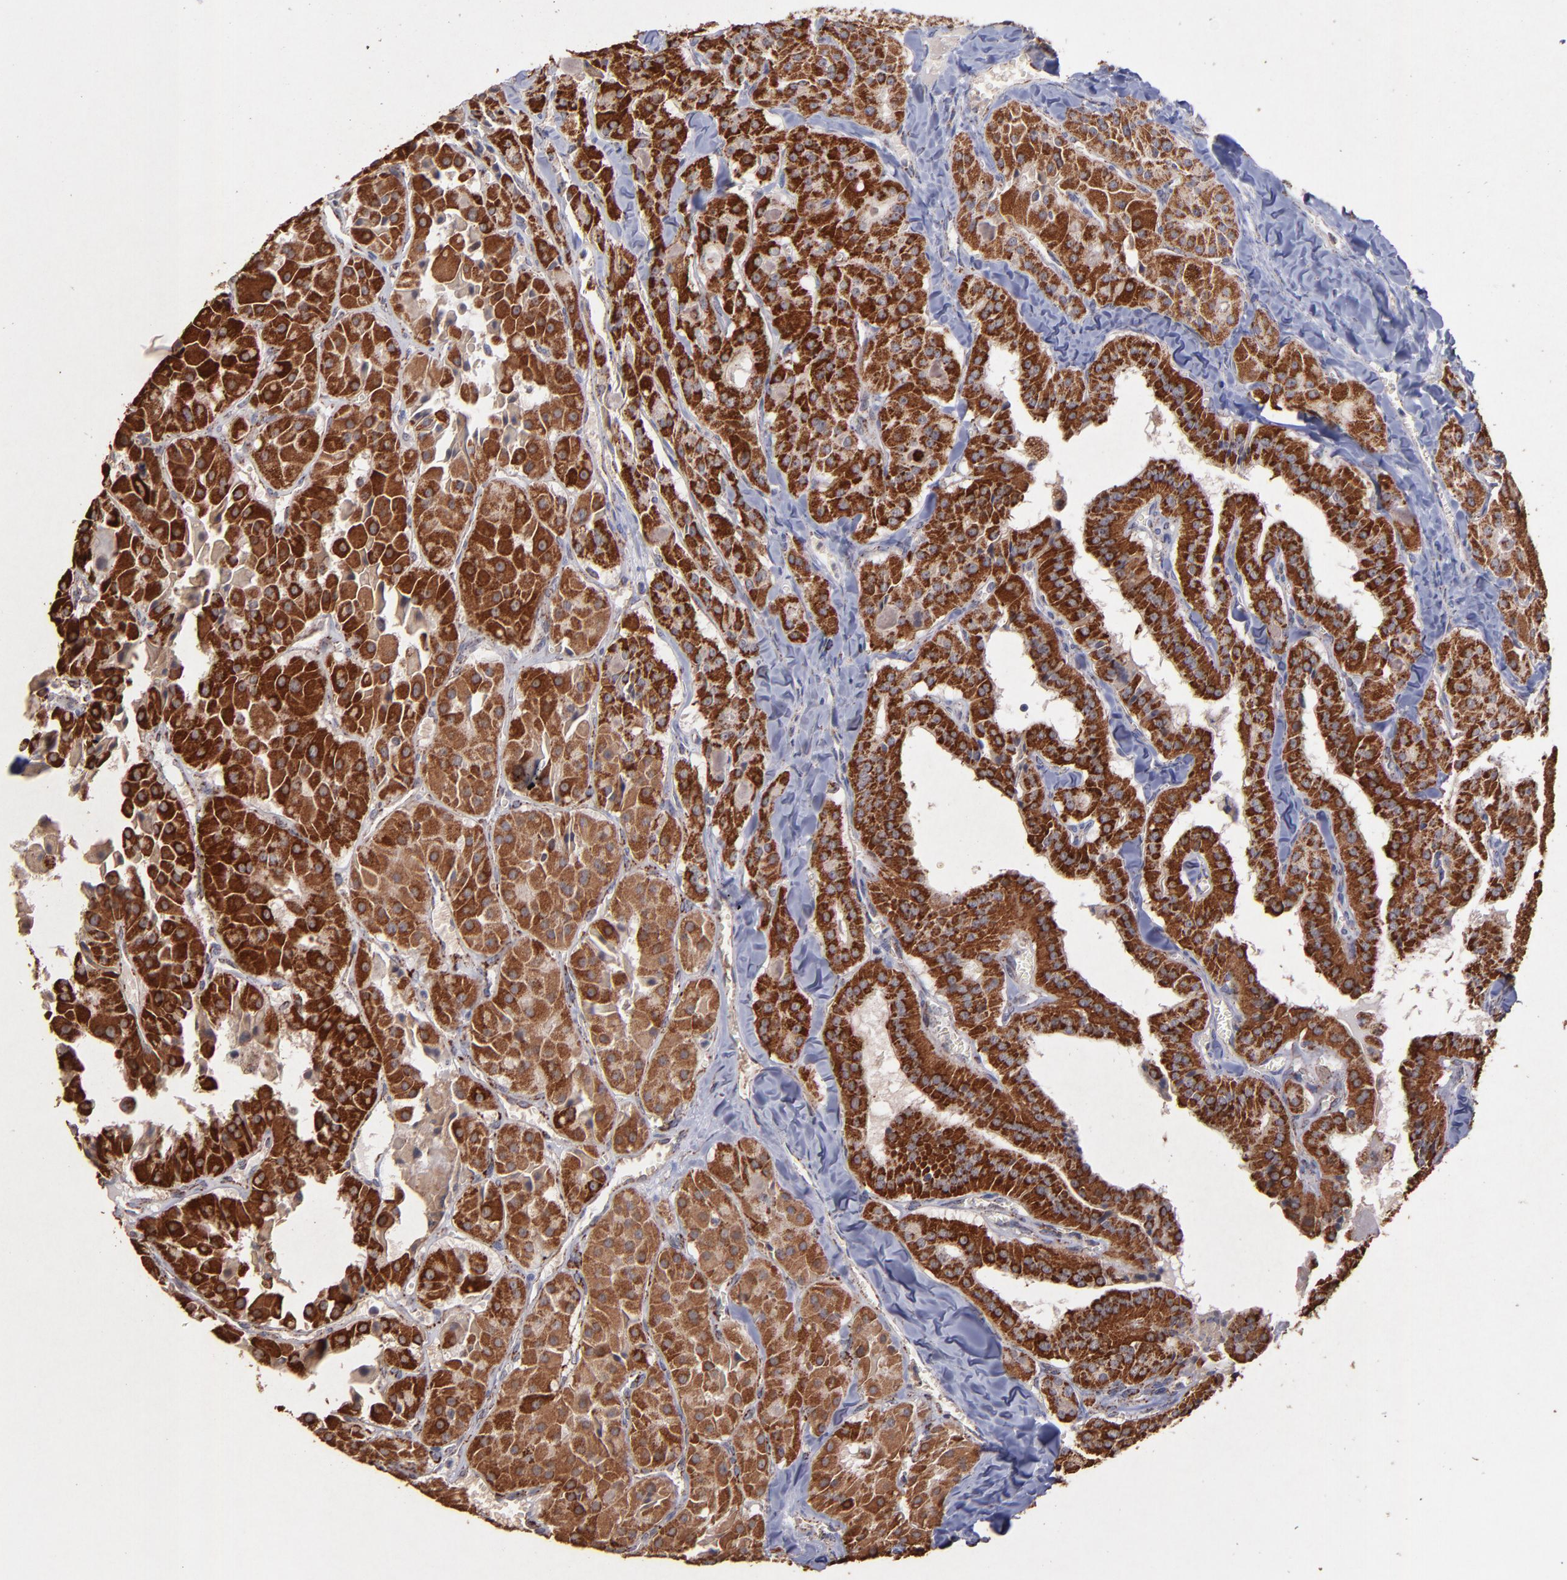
{"staining": {"intensity": "strong", "quantity": ">75%", "location": "cytoplasmic/membranous"}, "tissue": "thyroid cancer", "cell_type": "Tumor cells", "image_type": "cancer", "snomed": [{"axis": "morphology", "description": "Carcinoma, NOS"}, {"axis": "topography", "description": "Thyroid gland"}], "caption": "Human thyroid cancer (carcinoma) stained with a protein marker shows strong staining in tumor cells.", "gene": "DLST", "patient": {"sex": "male", "age": 76}}